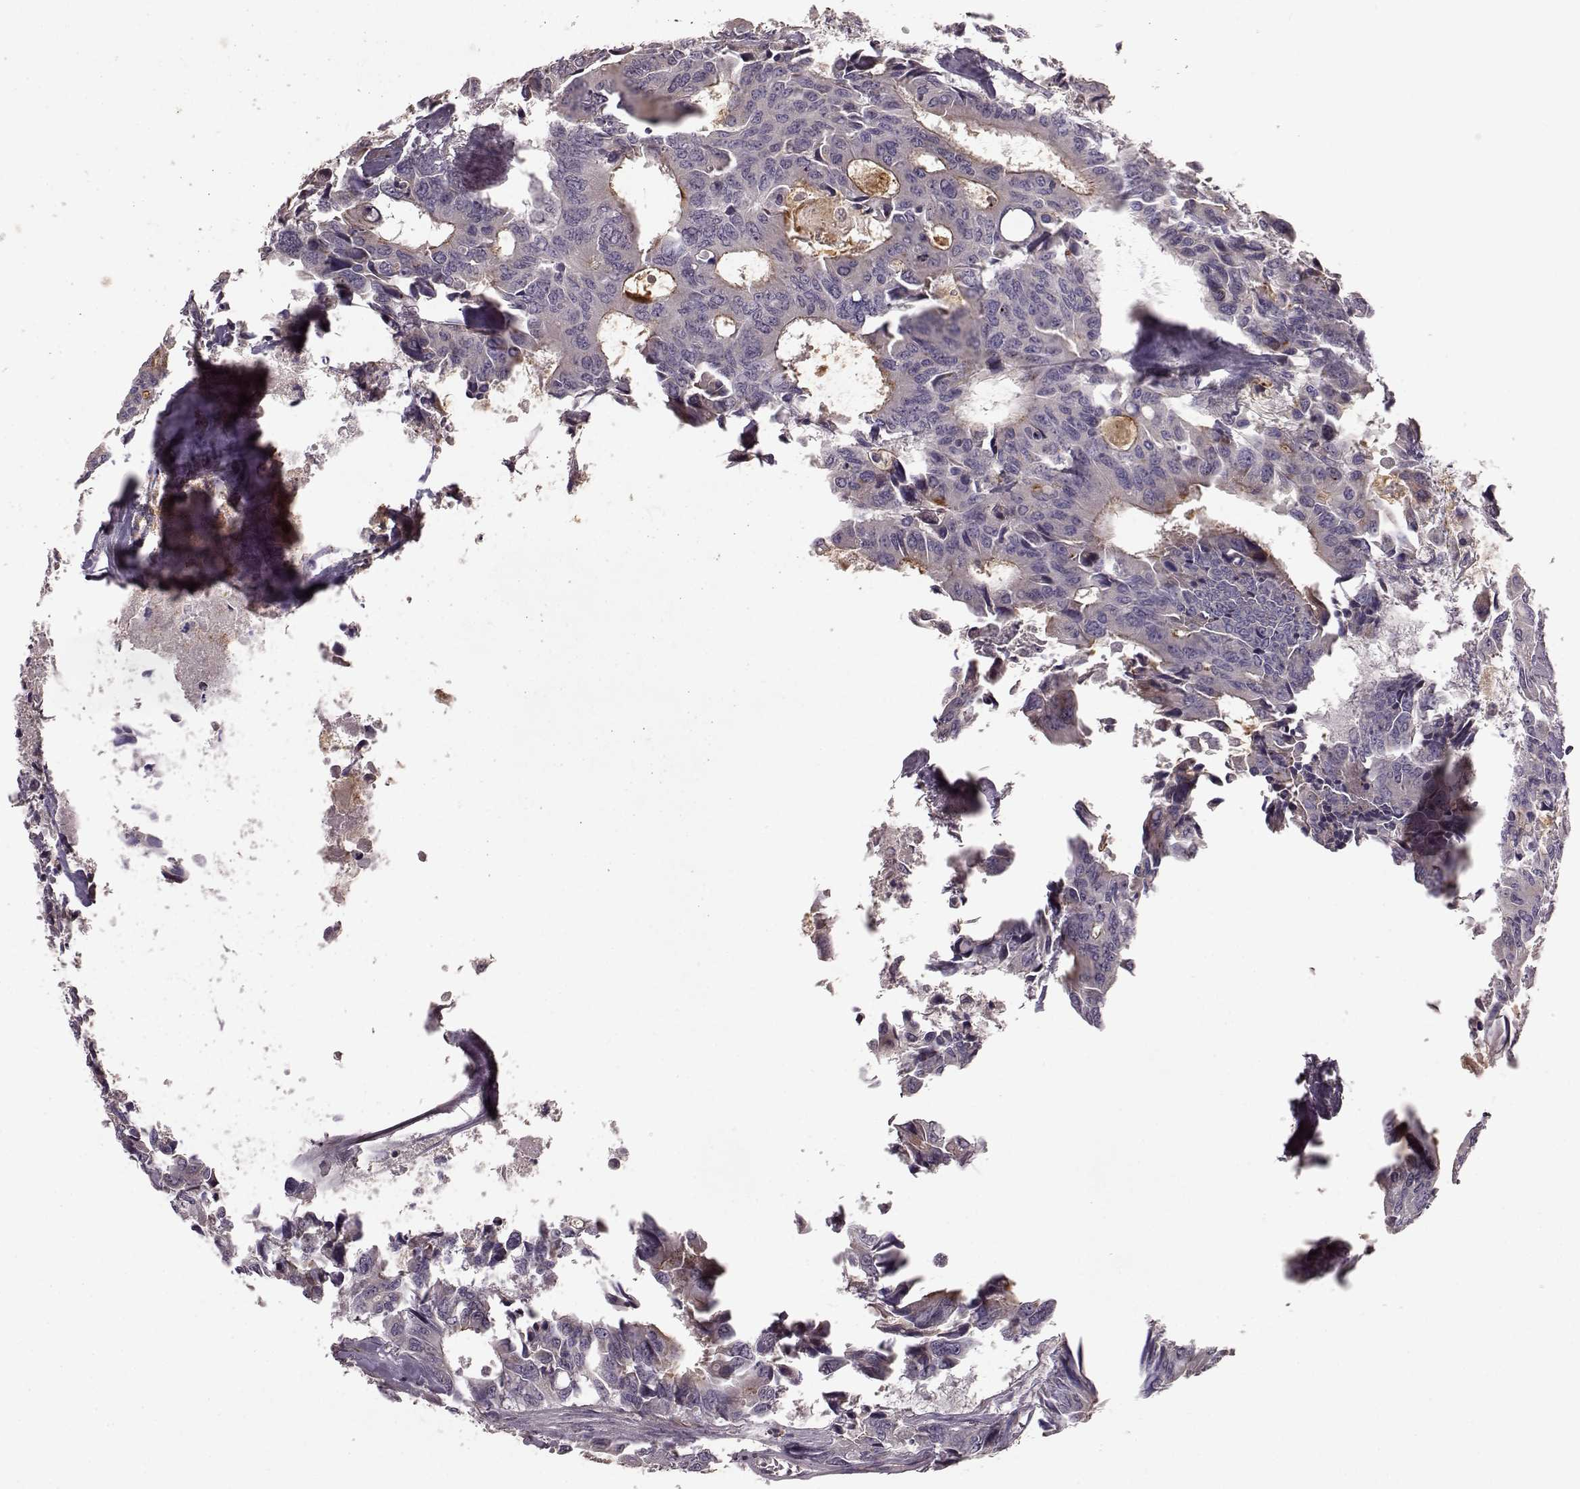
{"staining": {"intensity": "moderate", "quantity": "<25%", "location": "cytoplasmic/membranous"}, "tissue": "colorectal cancer", "cell_type": "Tumor cells", "image_type": "cancer", "snomed": [{"axis": "morphology", "description": "Adenocarcinoma, NOS"}, {"axis": "topography", "description": "Rectum"}], "caption": "Approximately <25% of tumor cells in colorectal cancer reveal moderate cytoplasmic/membranous protein expression as visualized by brown immunohistochemical staining.", "gene": "SLC52A3", "patient": {"sex": "male", "age": 76}}